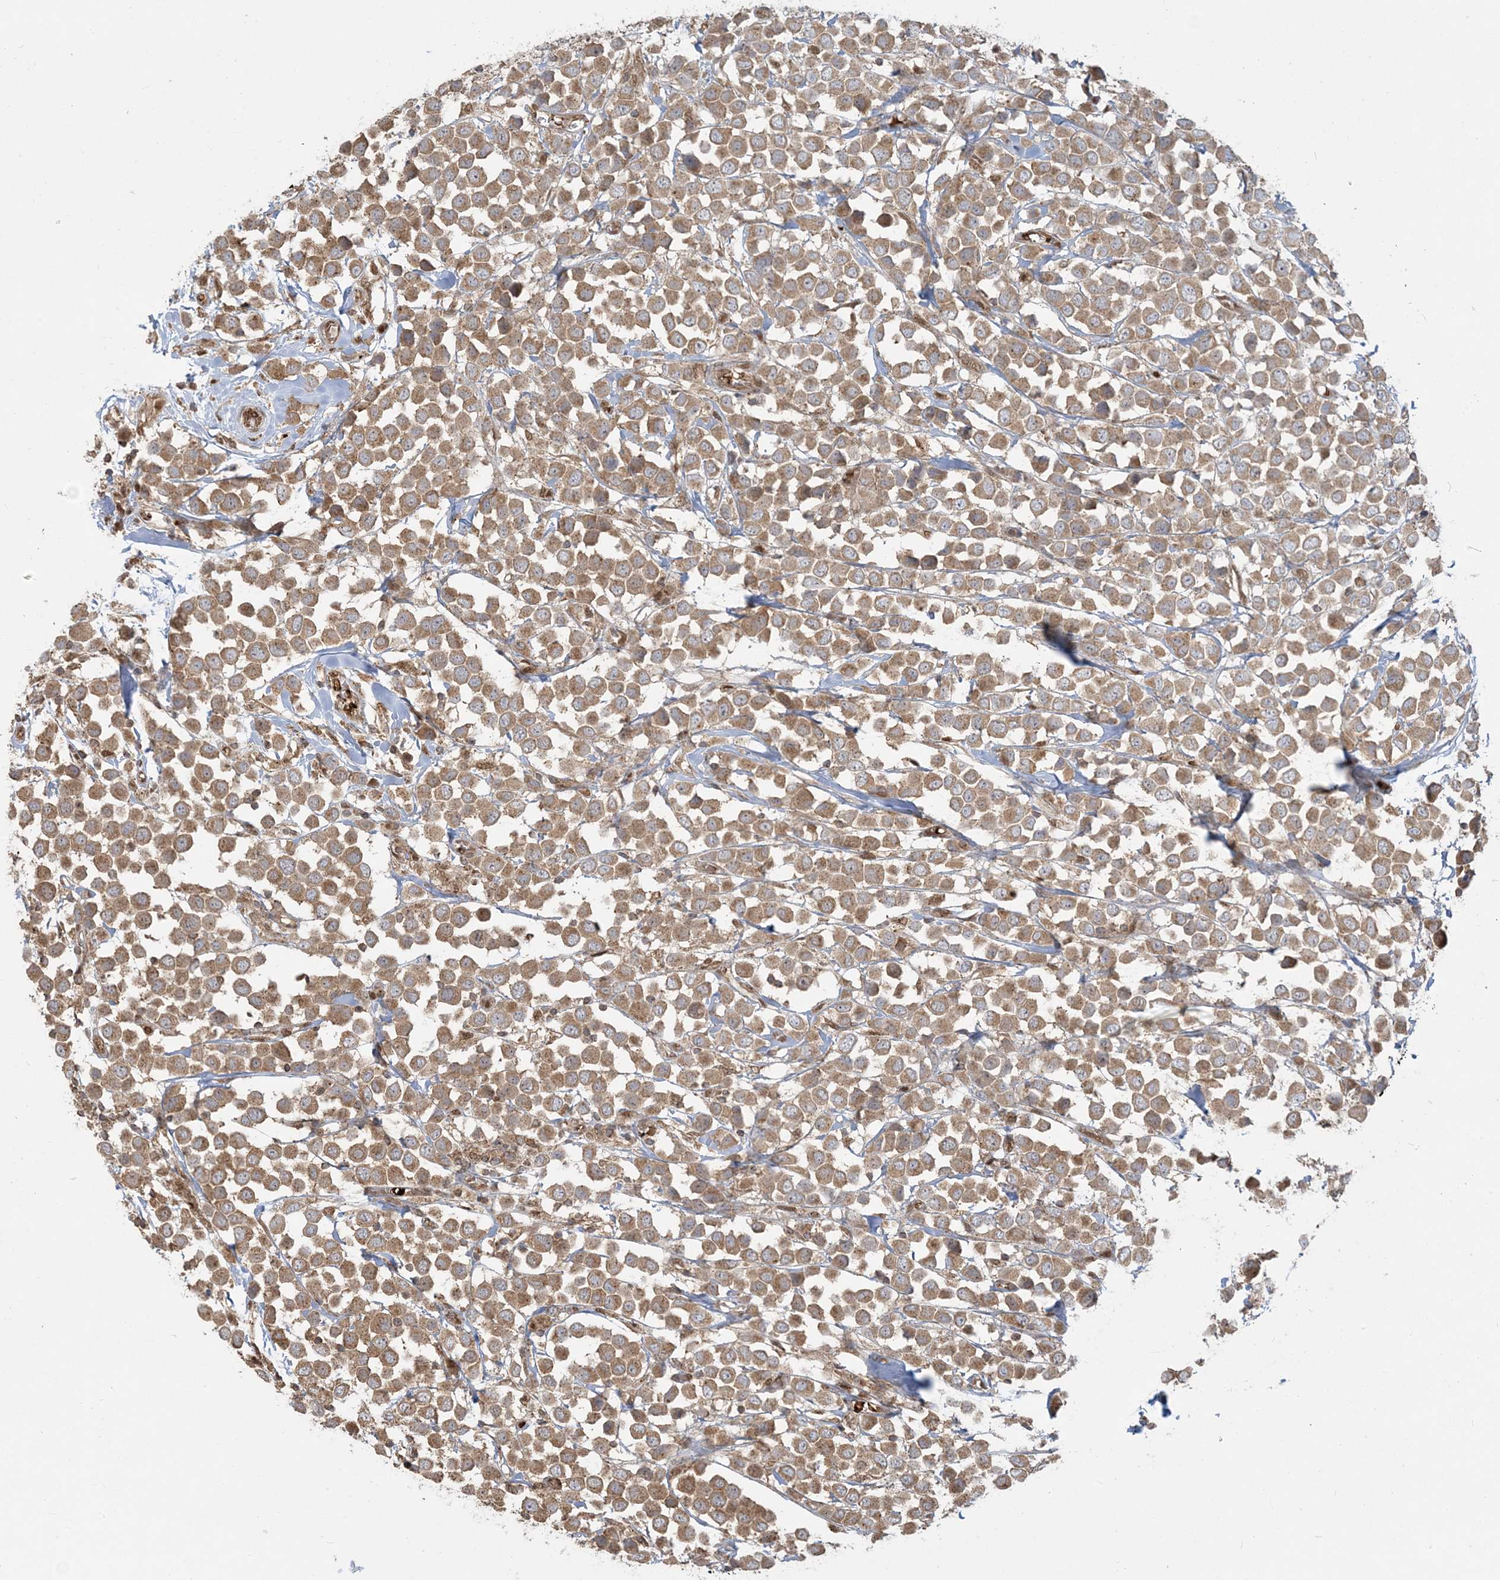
{"staining": {"intensity": "moderate", "quantity": ">75%", "location": "cytoplasmic/membranous"}, "tissue": "breast cancer", "cell_type": "Tumor cells", "image_type": "cancer", "snomed": [{"axis": "morphology", "description": "Duct carcinoma"}, {"axis": "topography", "description": "Breast"}], "caption": "Immunohistochemistry image of neoplastic tissue: human infiltrating ductal carcinoma (breast) stained using immunohistochemistry (IHC) displays medium levels of moderate protein expression localized specifically in the cytoplasmic/membranous of tumor cells, appearing as a cytoplasmic/membranous brown color.", "gene": "ABCF3", "patient": {"sex": "female", "age": 61}}